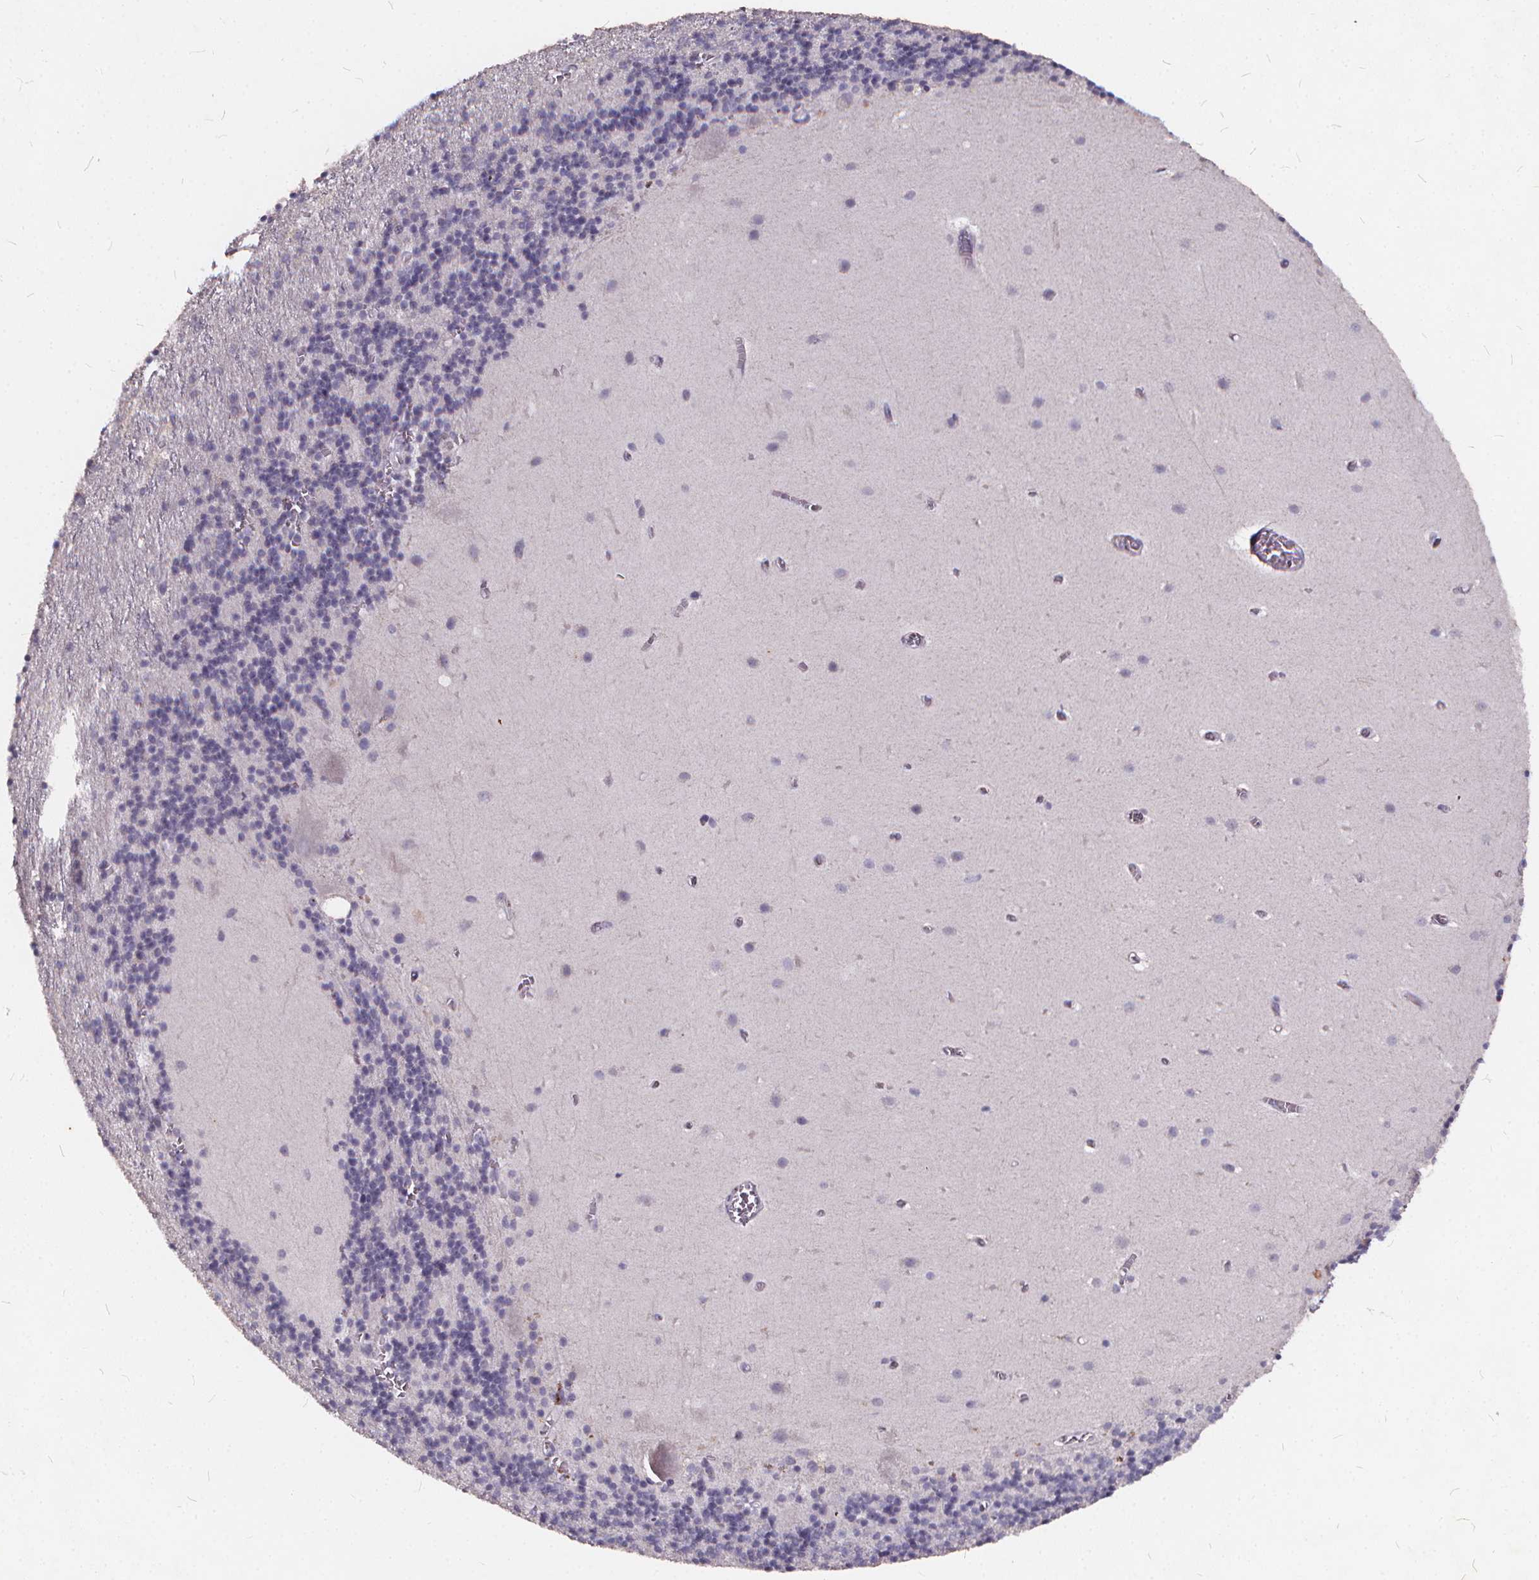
{"staining": {"intensity": "negative", "quantity": "none", "location": "none"}, "tissue": "cerebellum", "cell_type": "Cells in granular layer", "image_type": "normal", "snomed": [{"axis": "morphology", "description": "Normal tissue, NOS"}, {"axis": "topography", "description": "Cerebellum"}], "caption": "IHC micrograph of benign human cerebellum stained for a protein (brown), which displays no expression in cells in granular layer.", "gene": "TSPAN14", "patient": {"sex": "male", "age": 70}}